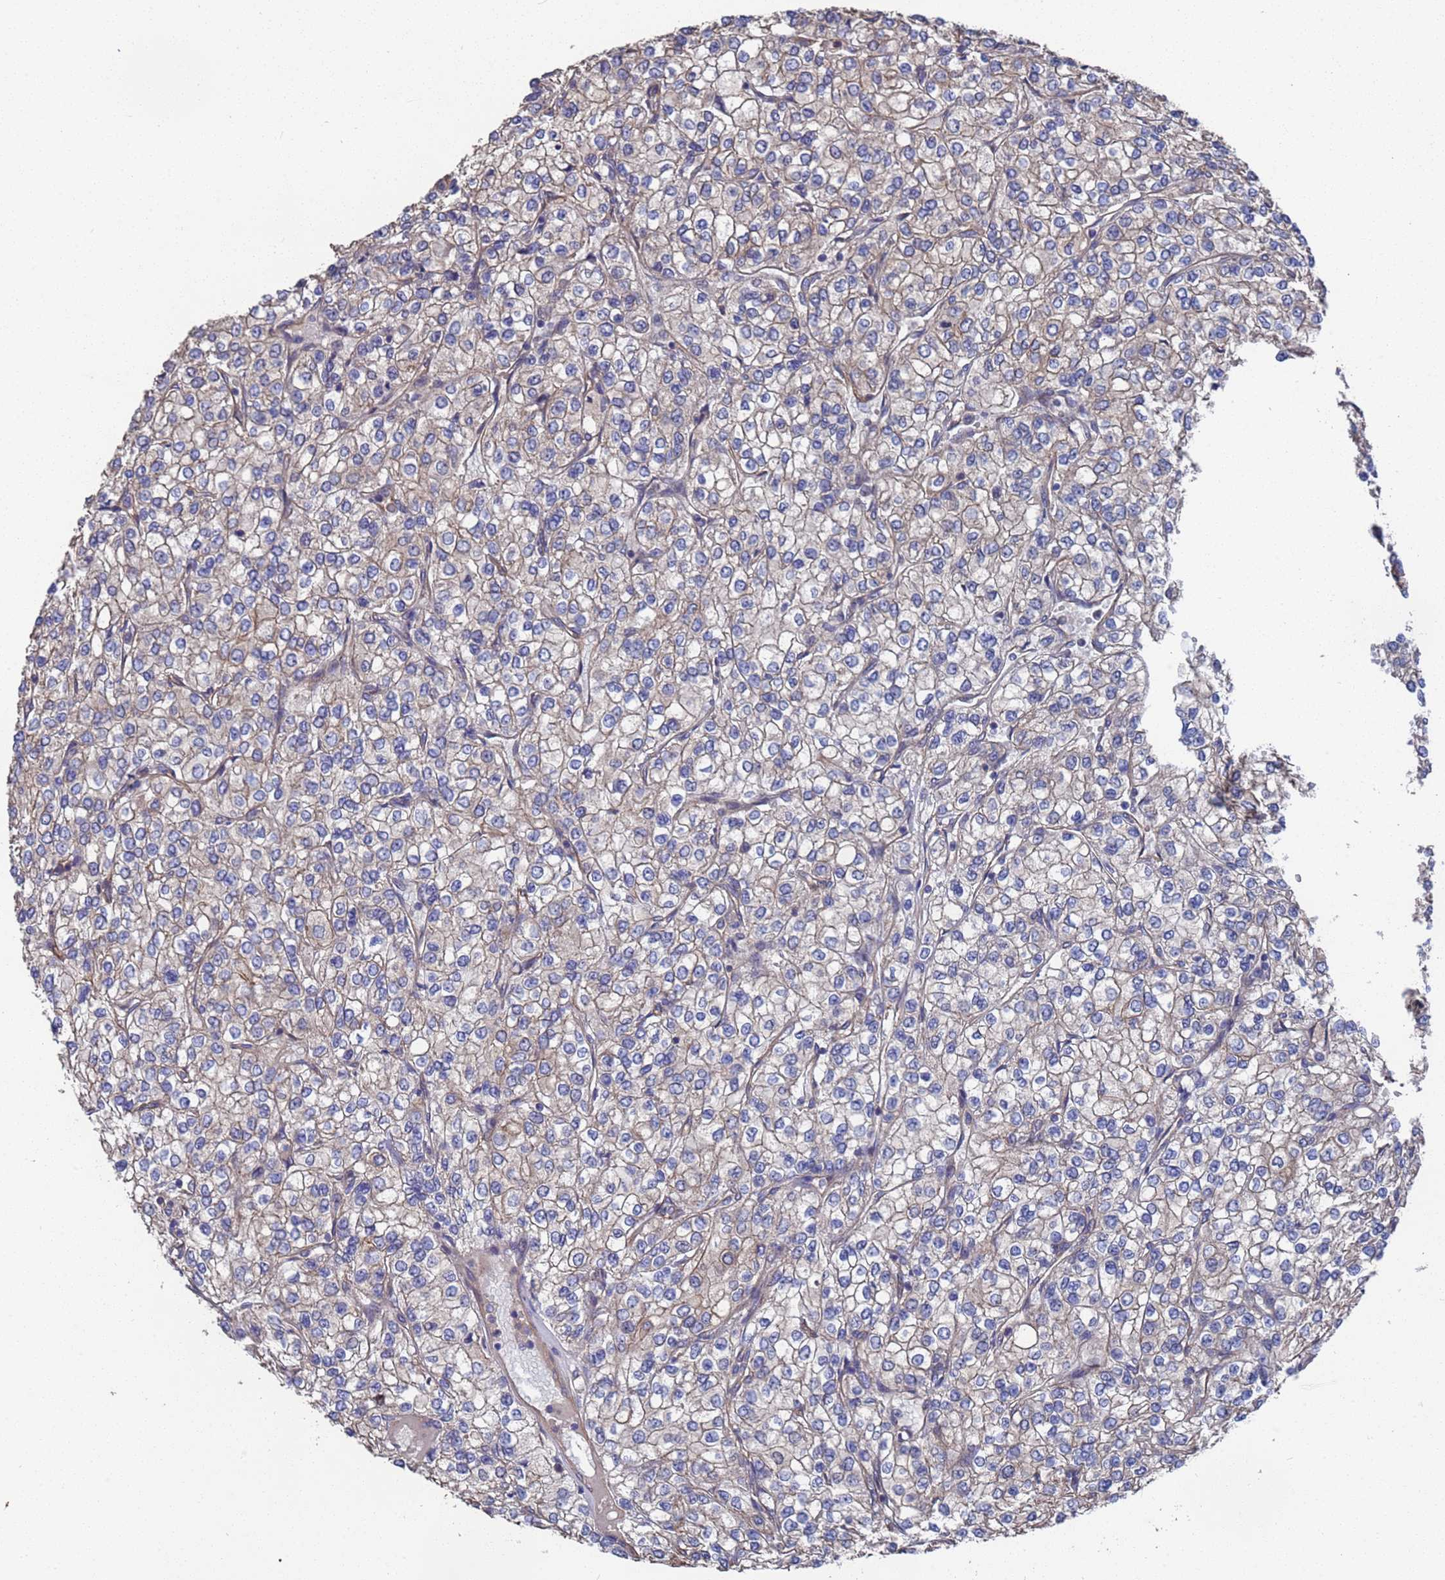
{"staining": {"intensity": "weak", "quantity": "25%-75%", "location": "cytoplasmic/membranous"}, "tissue": "renal cancer", "cell_type": "Tumor cells", "image_type": "cancer", "snomed": [{"axis": "morphology", "description": "Adenocarcinoma, NOS"}, {"axis": "topography", "description": "Kidney"}], "caption": "Immunohistochemical staining of renal cancer shows low levels of weak cytoplasmic/membranous positivity in about 25%-75% of tumor cells.", "gene": "NDUFAF6", "patient": {"sex": "male", "age": 80}}